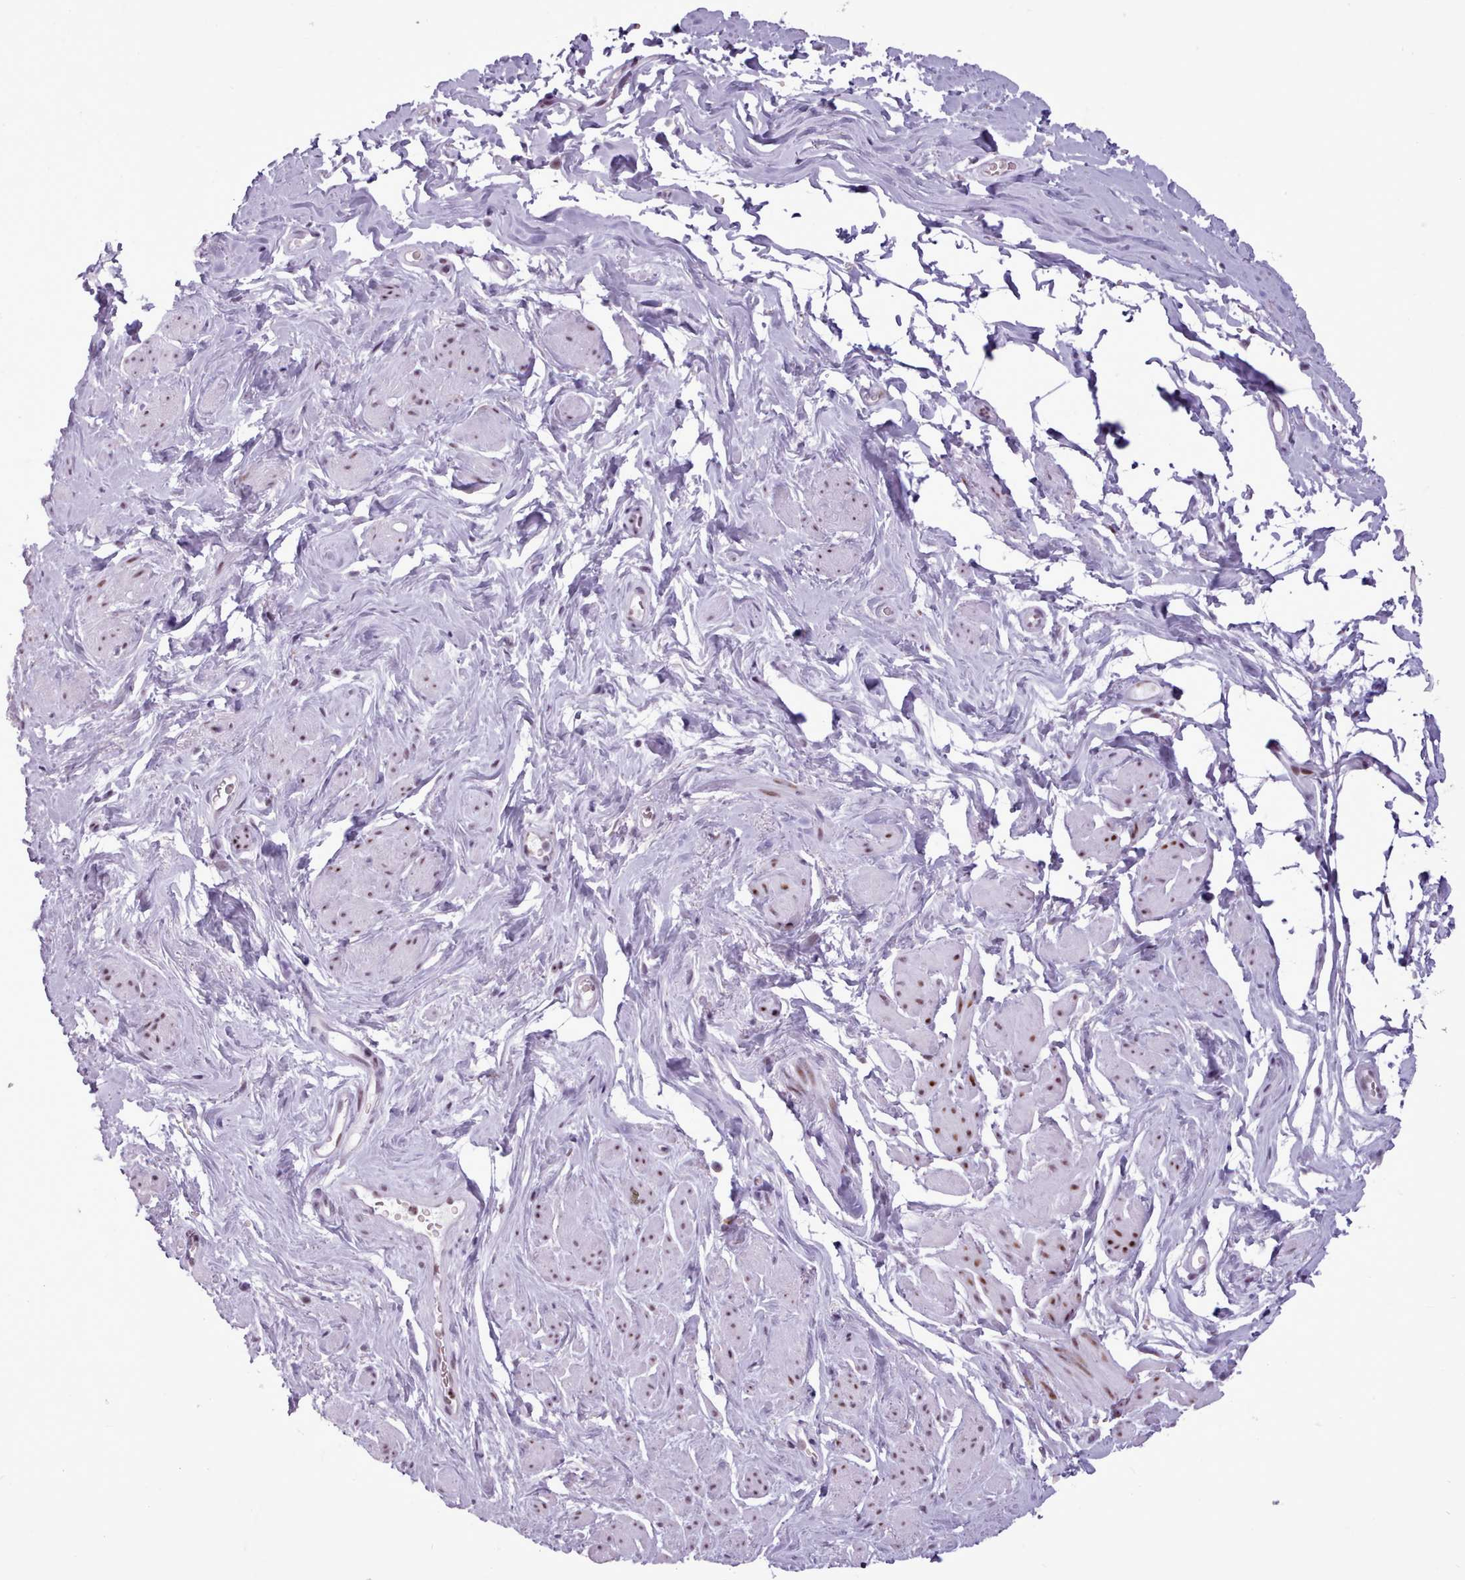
{"staining": {"intensity": "moderate", "quantity": ">75%", "location": "nuclear"}, "tissue": "smooth muscle", "cell_type": "Smooth muscle cells", "image_type": "normal", "snomed": [{"axis": "morphology", "description": "Normal tissue, NOS"}, {"axis": "topography", "description": "Smooth muscle"}, {"axis": "topography", "description": "Peripheral nerve tissue"}], "caption": "Moderate nuclear protein positivity is appreciated in about >75% of smooth muscle cells in smooth muscle. The protein is shown in brown color, while the nuclei are stained blue.", "gene": "SRSF4", "patient": {"sex": "male", "age": 69}}